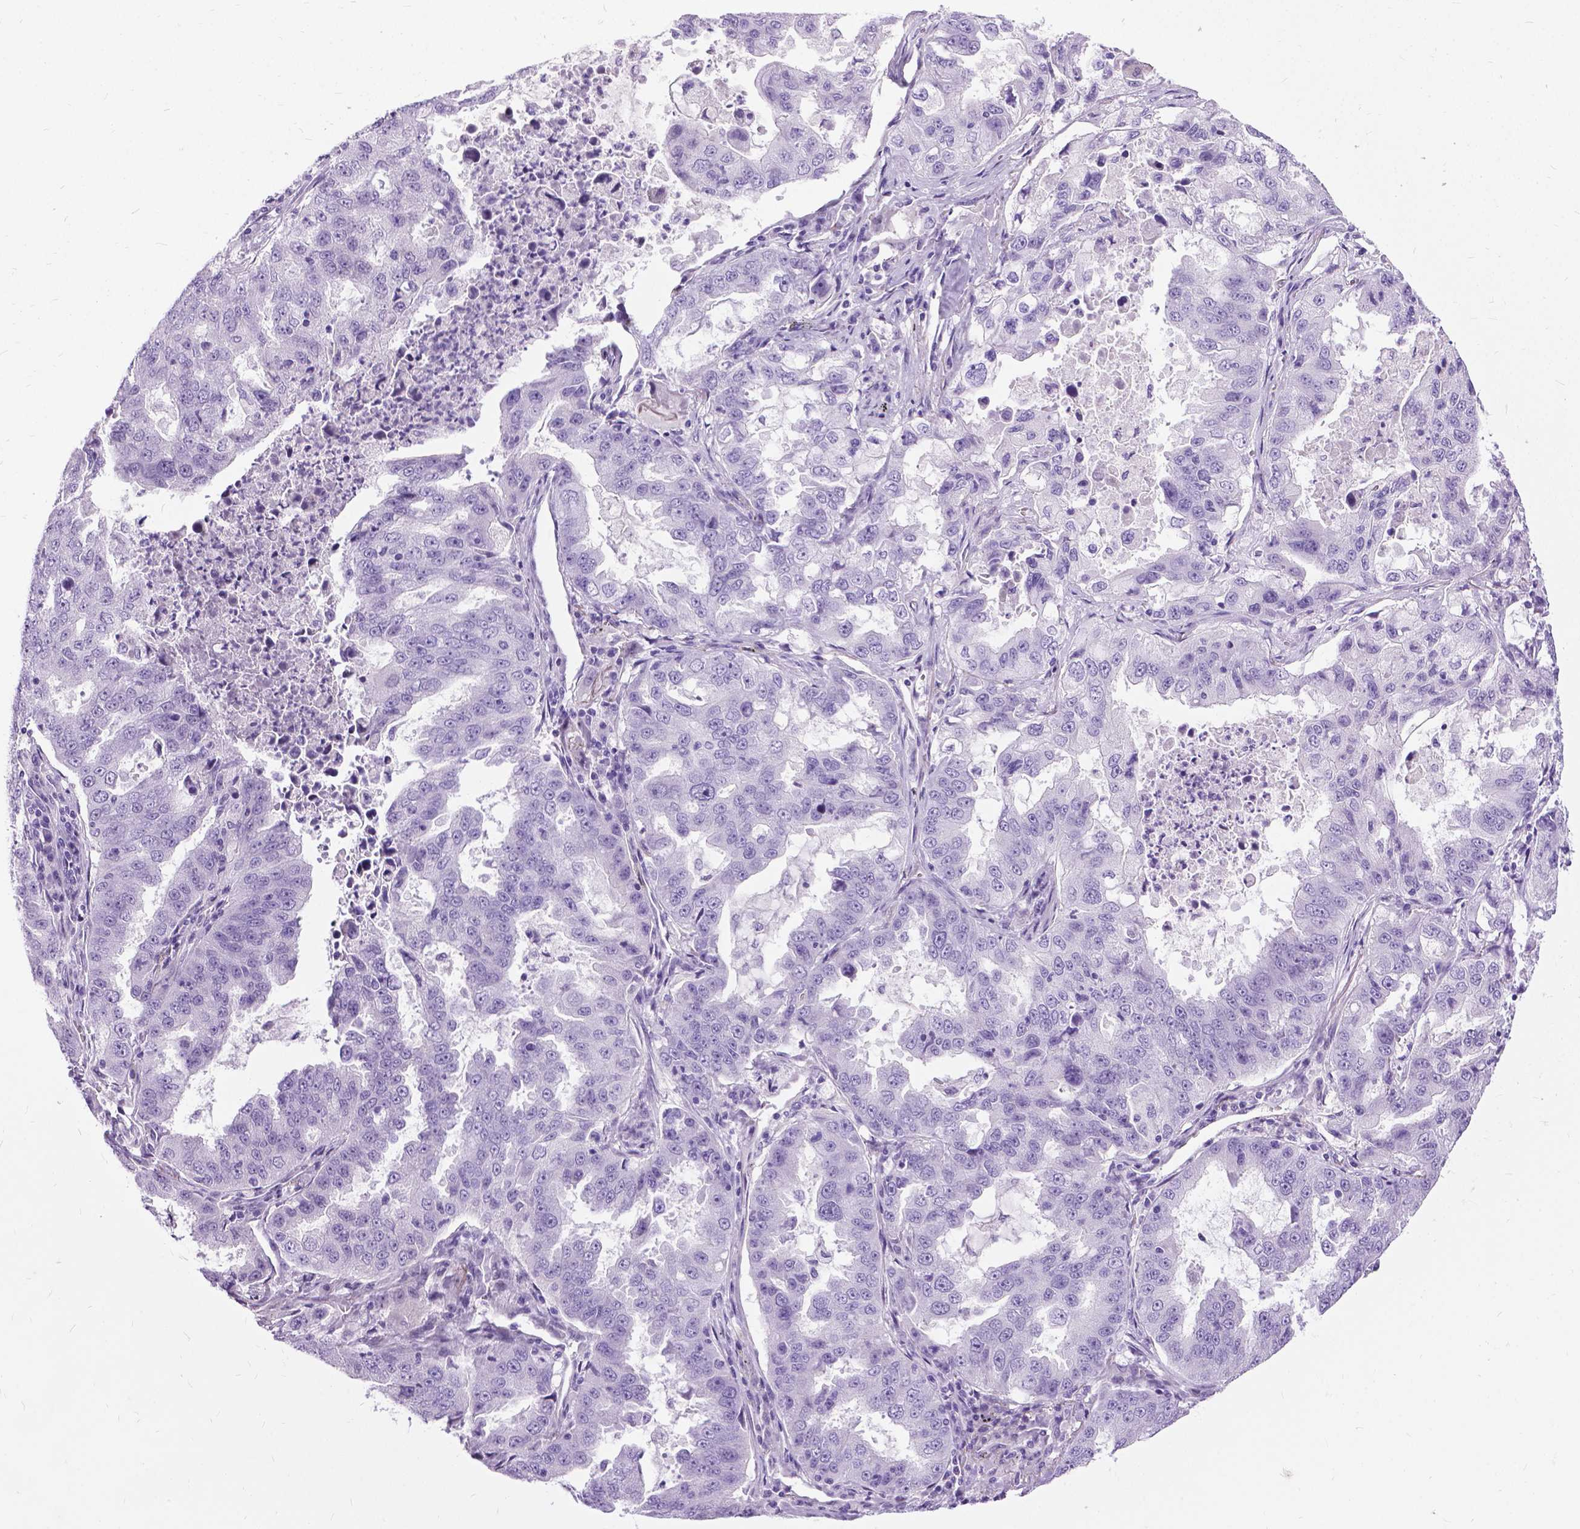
{"staining": {"intensity": "negative", "quantity": "none", "location": "none"}, "tissue": "lung cancer", "cell_type": "Tumor cells", "image_type": "cancer", "snomed": [{"axis": "morphology", "description": "Adenocarcinoma, NOS"}, {"axis": "topography", "description": "Lung"}], "caption": "The photomicrograph displays no staining of tumor cells in lung cancer.", "gene": "PROB1", "patient": {"sex": "female", "age": 61}}